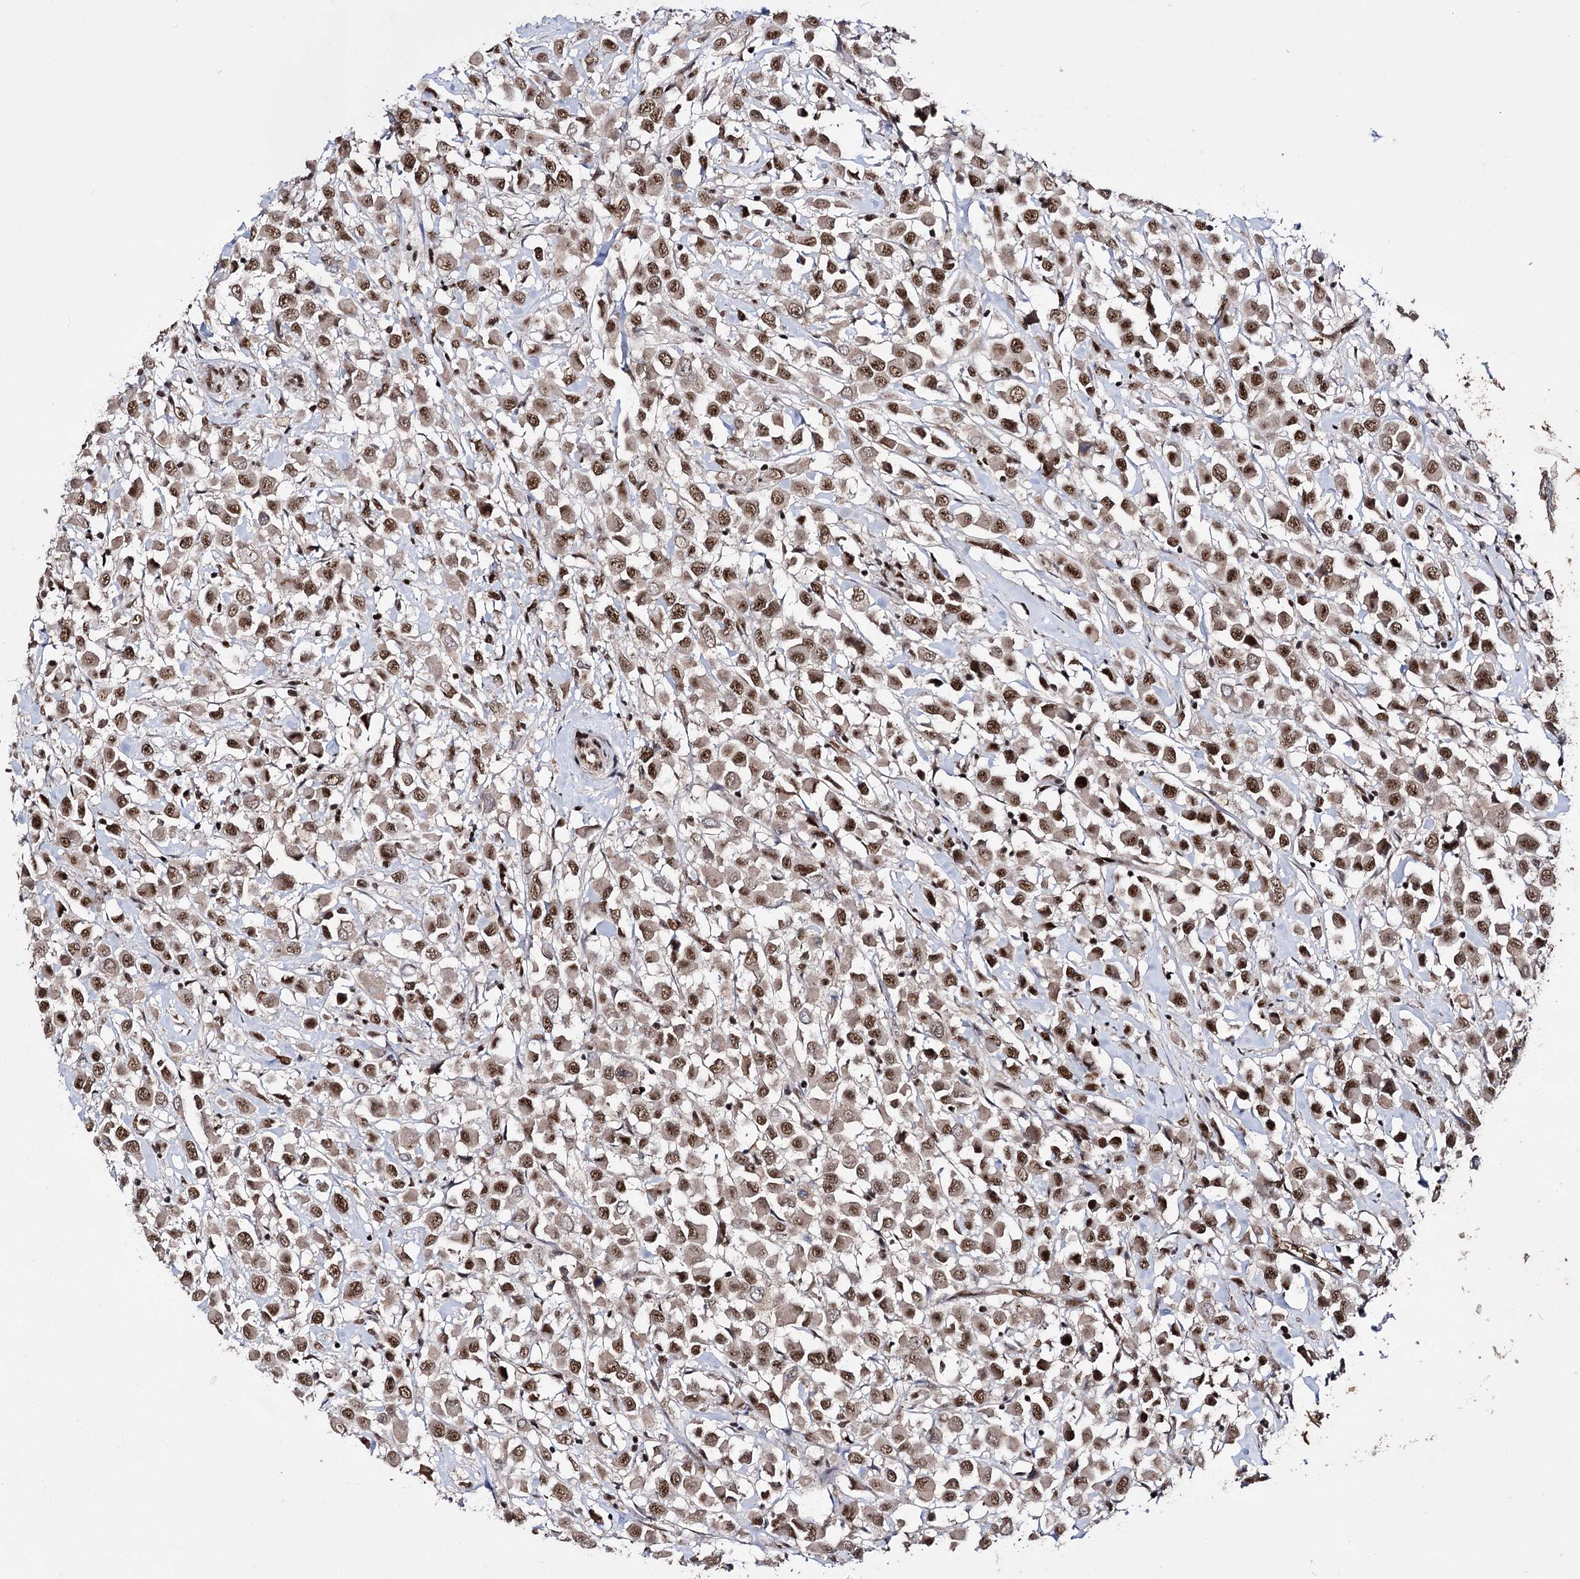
{"staining": {"intensity": "strong", "quantity": ">75%", "location": "nuclear"}, "tissue": "breast cancer", "cell_type": "Tumor cells", "image_type": "cancer", "snomed": [{"axis": "morphology", "description": "Duct carcinoma"}, {"axis": "topography", "description": "Breast"}], "caption": "Approximately >75% of tumor cells in human breast cancer (invasive ductal carcinoma) demonstrate strong nuclear protein expression as visualized by brown immunohistochemical staining.", "gene": "PRPF40A", "patient": {"sex": "female", "age": 61}}